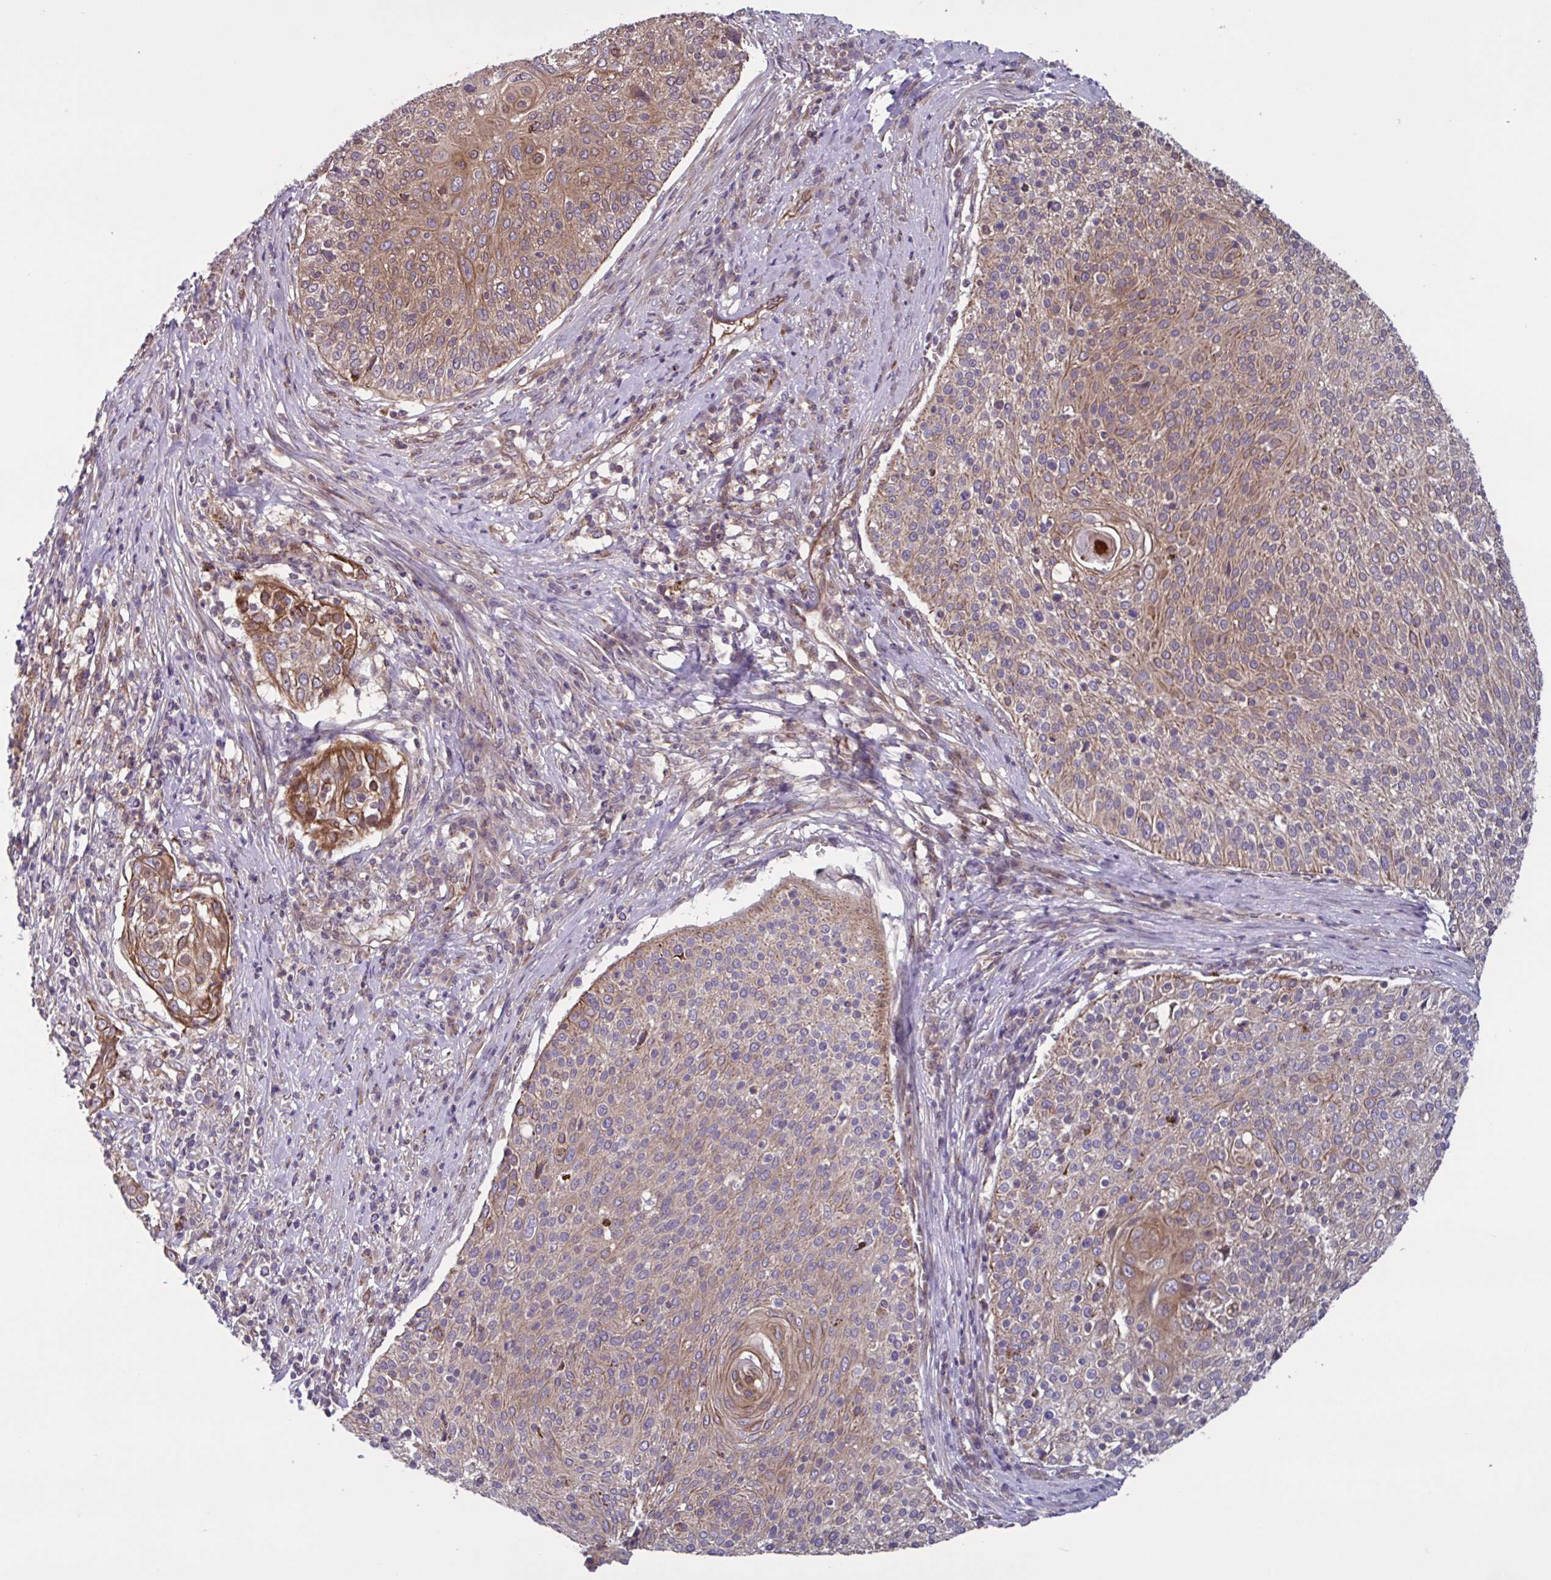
{"staining": {"intensity": "moderate", "quantity": "25%-75%", "location": "cytoplasmic/membranous"}, "tissue": "cervical cancer", "cell_type": "Tumor cells", "image_type": "cancer", "snomed": [{"axis": "morphology", "description": "Squamous cell carcinoma, NOS"}, {"axis": "topography", "description": "Cervix"}], "caption": "Cervical cancer (squamous cell carcinoma) stained for a protein (brown) shows moderate cytoplasmic/membranous positive staining in about 25%-75% of tumor cells.", "gene": "GLTP", "patient": {"sex": "female", "age": 31}}